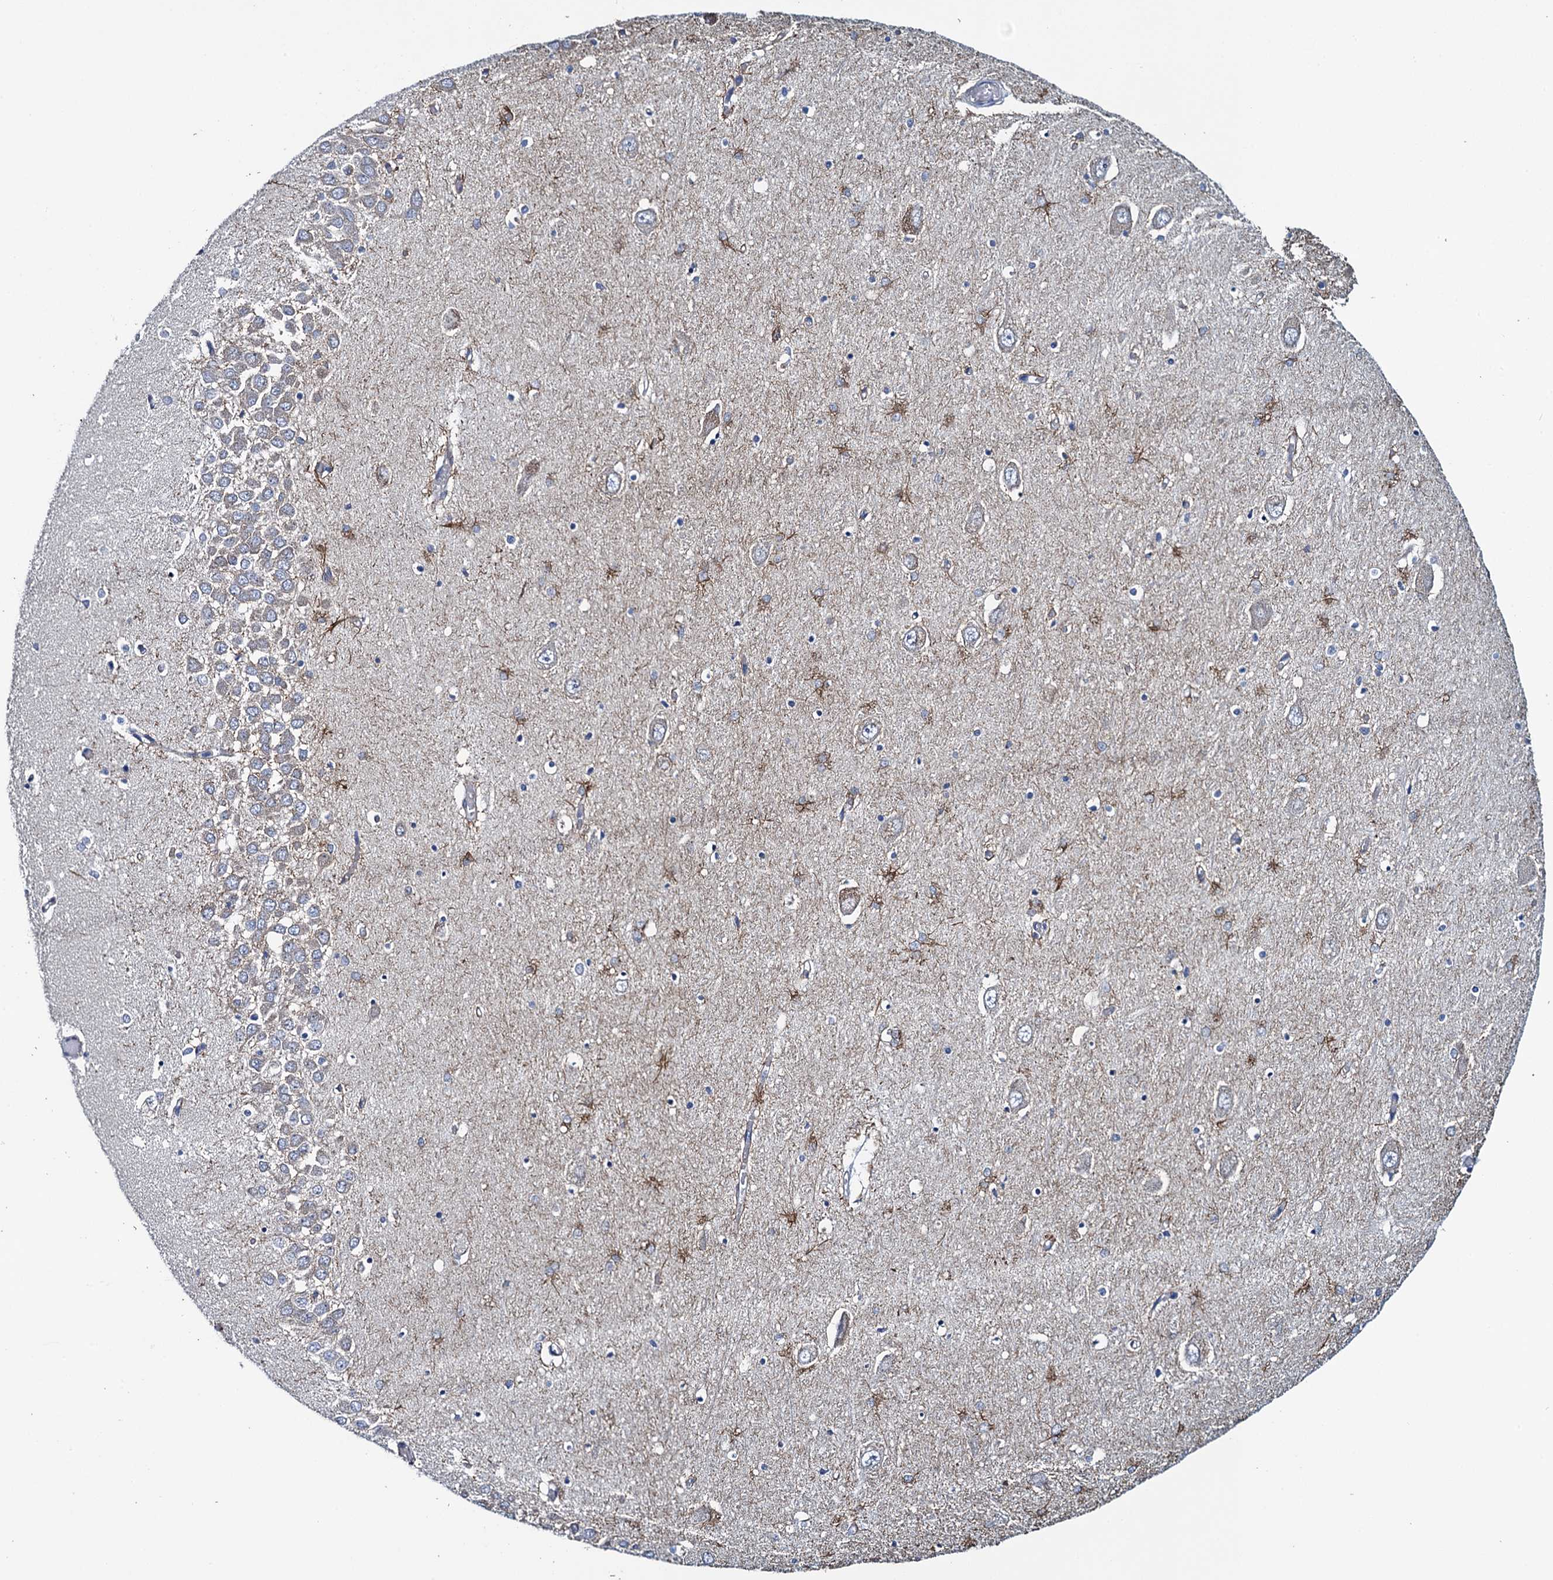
{"staining": {"intensity": "moderate", "quantity": "<25%", "location": "cytoplasmic/membranous"}, "tissue": "hippocampus", "cell_type": "Glial cells", "image_type": "normal", "snomed": [{"axis": "morphology", "description": "Normal tissue, NOS"}, {"axis": "topography", "description": "Hippocampus"}], "caption": "This image shows IHC staining of benign human hippocampus, with low moderate cytoplasmic/membranous staining in about <25% of glial cells.", "gene": "ADCY9", "patient": {"sex": "male", "age": 70}}